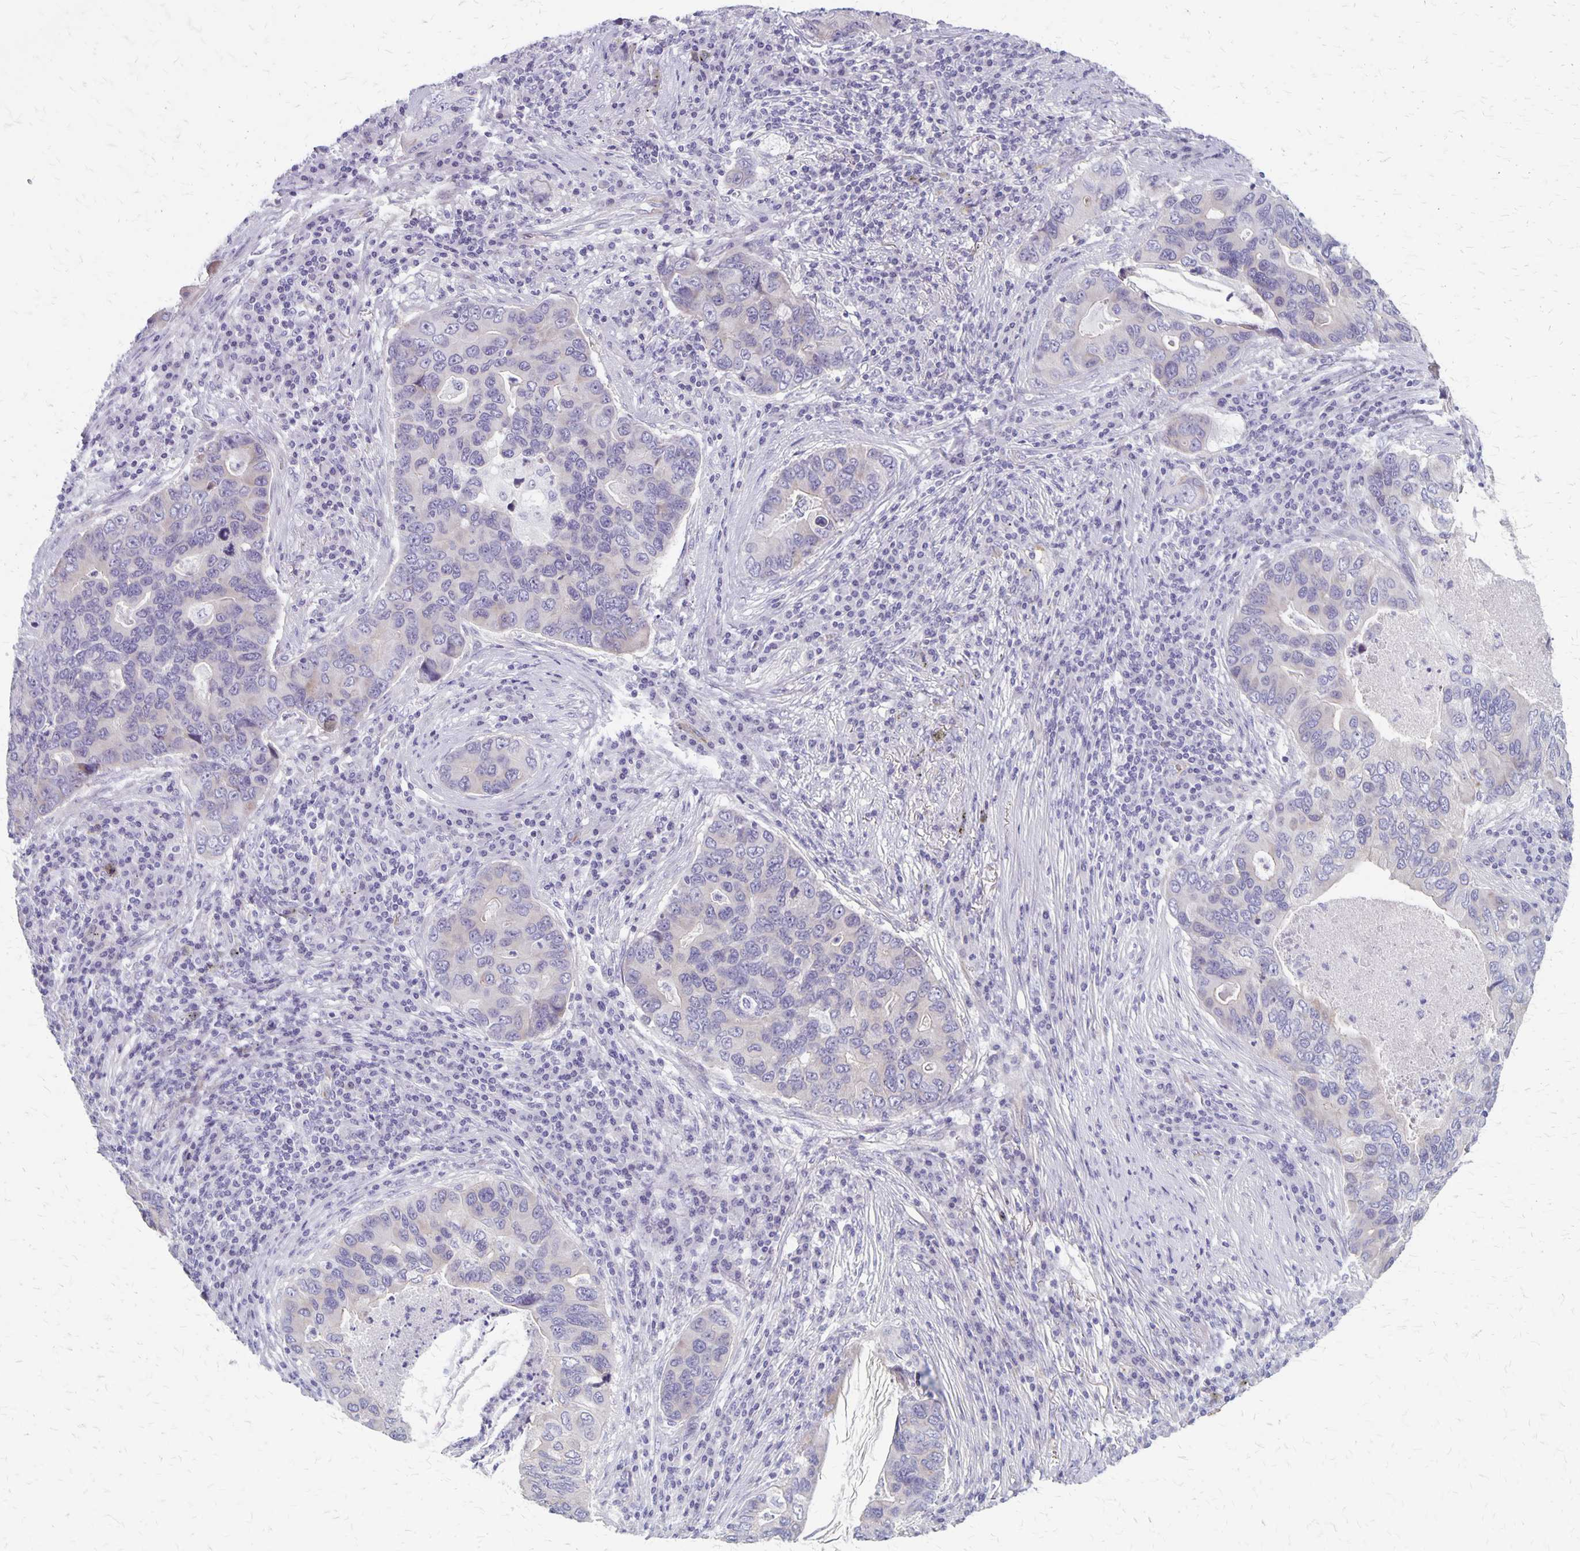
{"staining": {"intensity": "negative", "quantity": "none", "location": "none"}, "tissue": "lung cancer", "cell_type": "Tumor cells", "image_type": "cancer", "snomed": [{"axis": "morphology", "description": "Adenocarcinoma, NOS"}, {"axis": "morphology", "description": "Adenocarcinoma, metastatic, NOS"}, {"axis": "topography", "description": "Lymph node"}, {"axis": "topography", "description": "Lung"}], "caption": "IHC histopathology image of lung cancer stained for a protein (brown), which exhibits no expression in tumor cells. (Immunohistochemistry (ihc), brightfield microscopy, high magnification).", "gene": "HOMER1", "patient": {"sex": "female", "age": 54}}